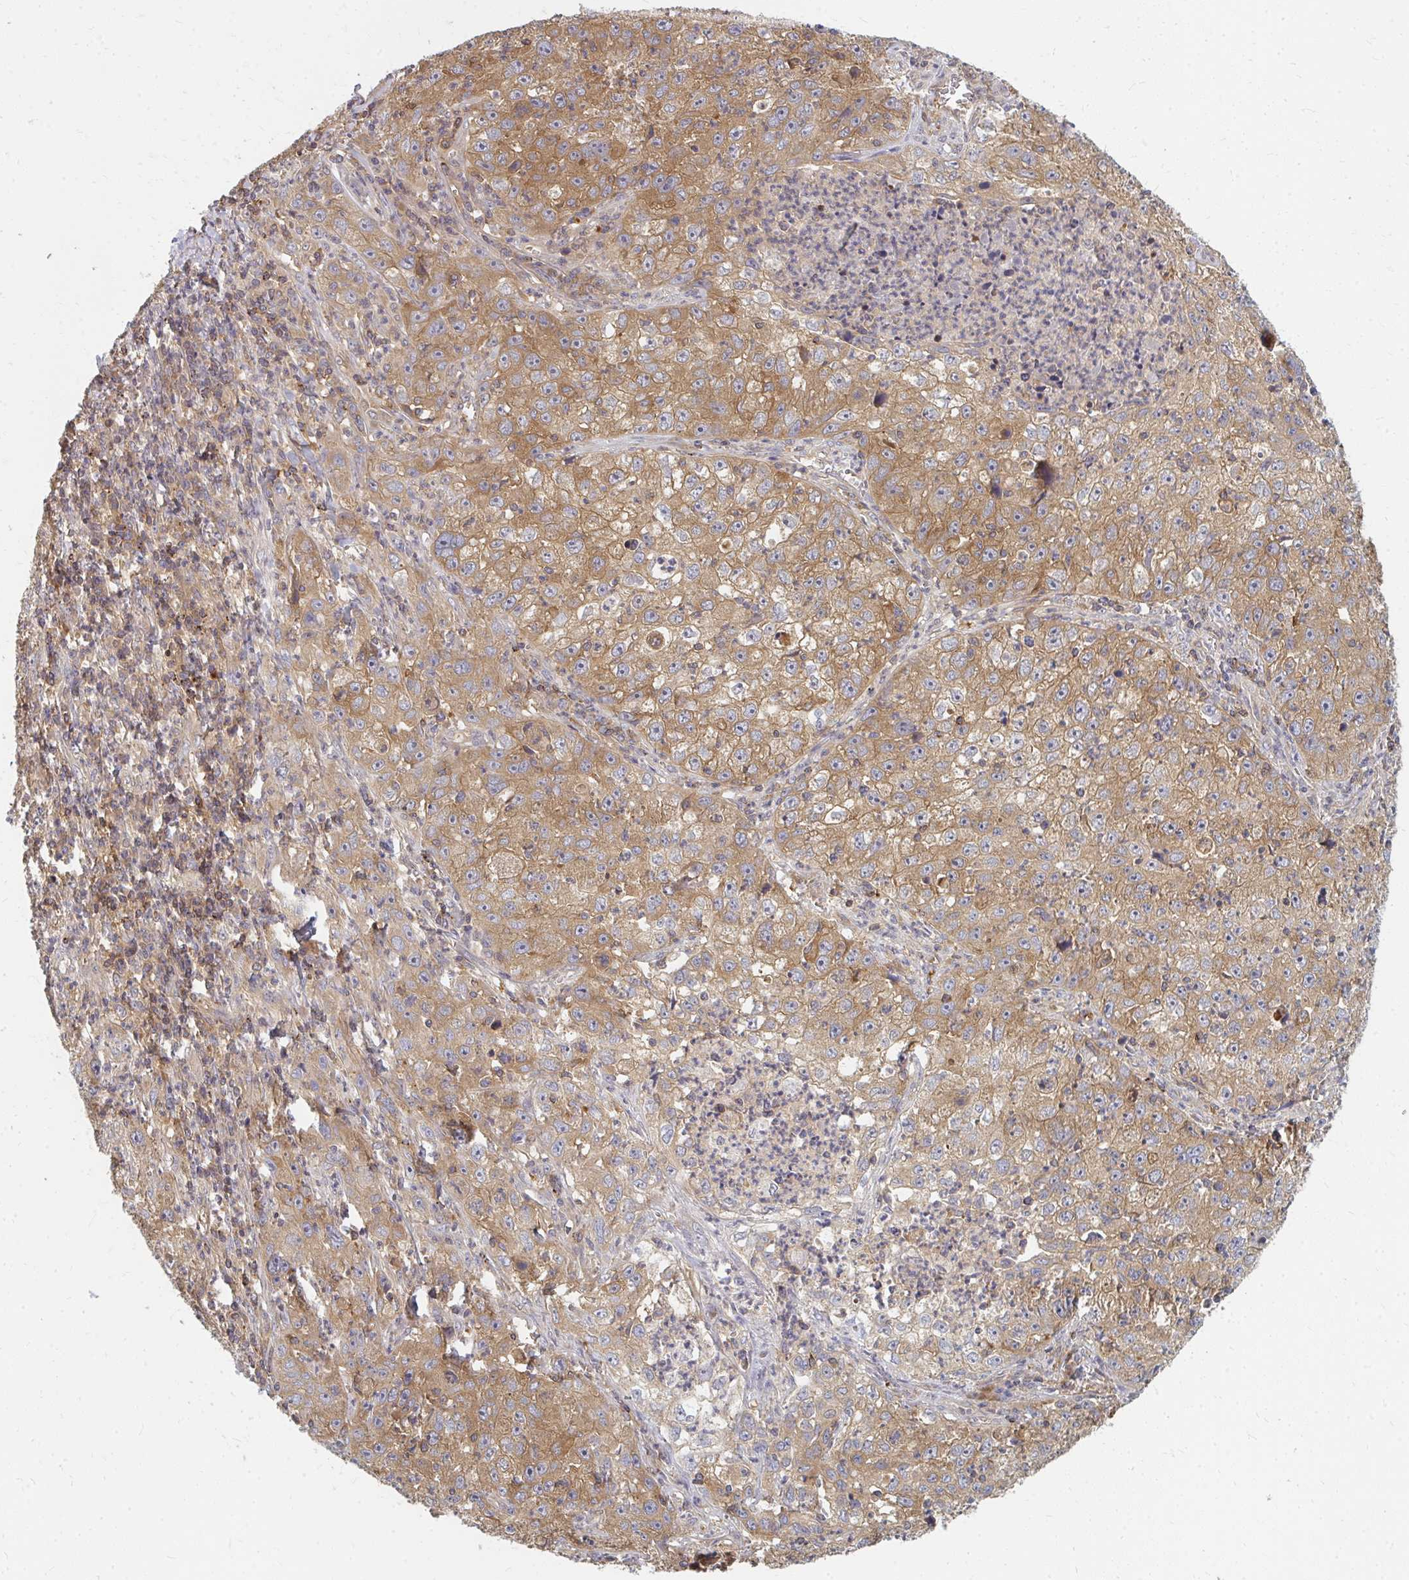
{"staining": {"intensity": "moderate", "quantity": ">75%", "location": "cytoplasmic/membranous"}, "tissue": "lung cancer", "cell_type": "Tumor cells", "image_type": "cancer", "snomed": [{"axis": "morphology", "description": "Squamous cell carcinoma, NOS"}, {"axis": "topography", "description": "Lung"}], "caption": "Human lung squamous cell carcinoma stained with a brown dye demonstrates moderate cytoplasmic/membranous positive staining in about >75% of tumor cells.", "gene": "ZNF285", "patient": {"sex": "male", "age": 71}}